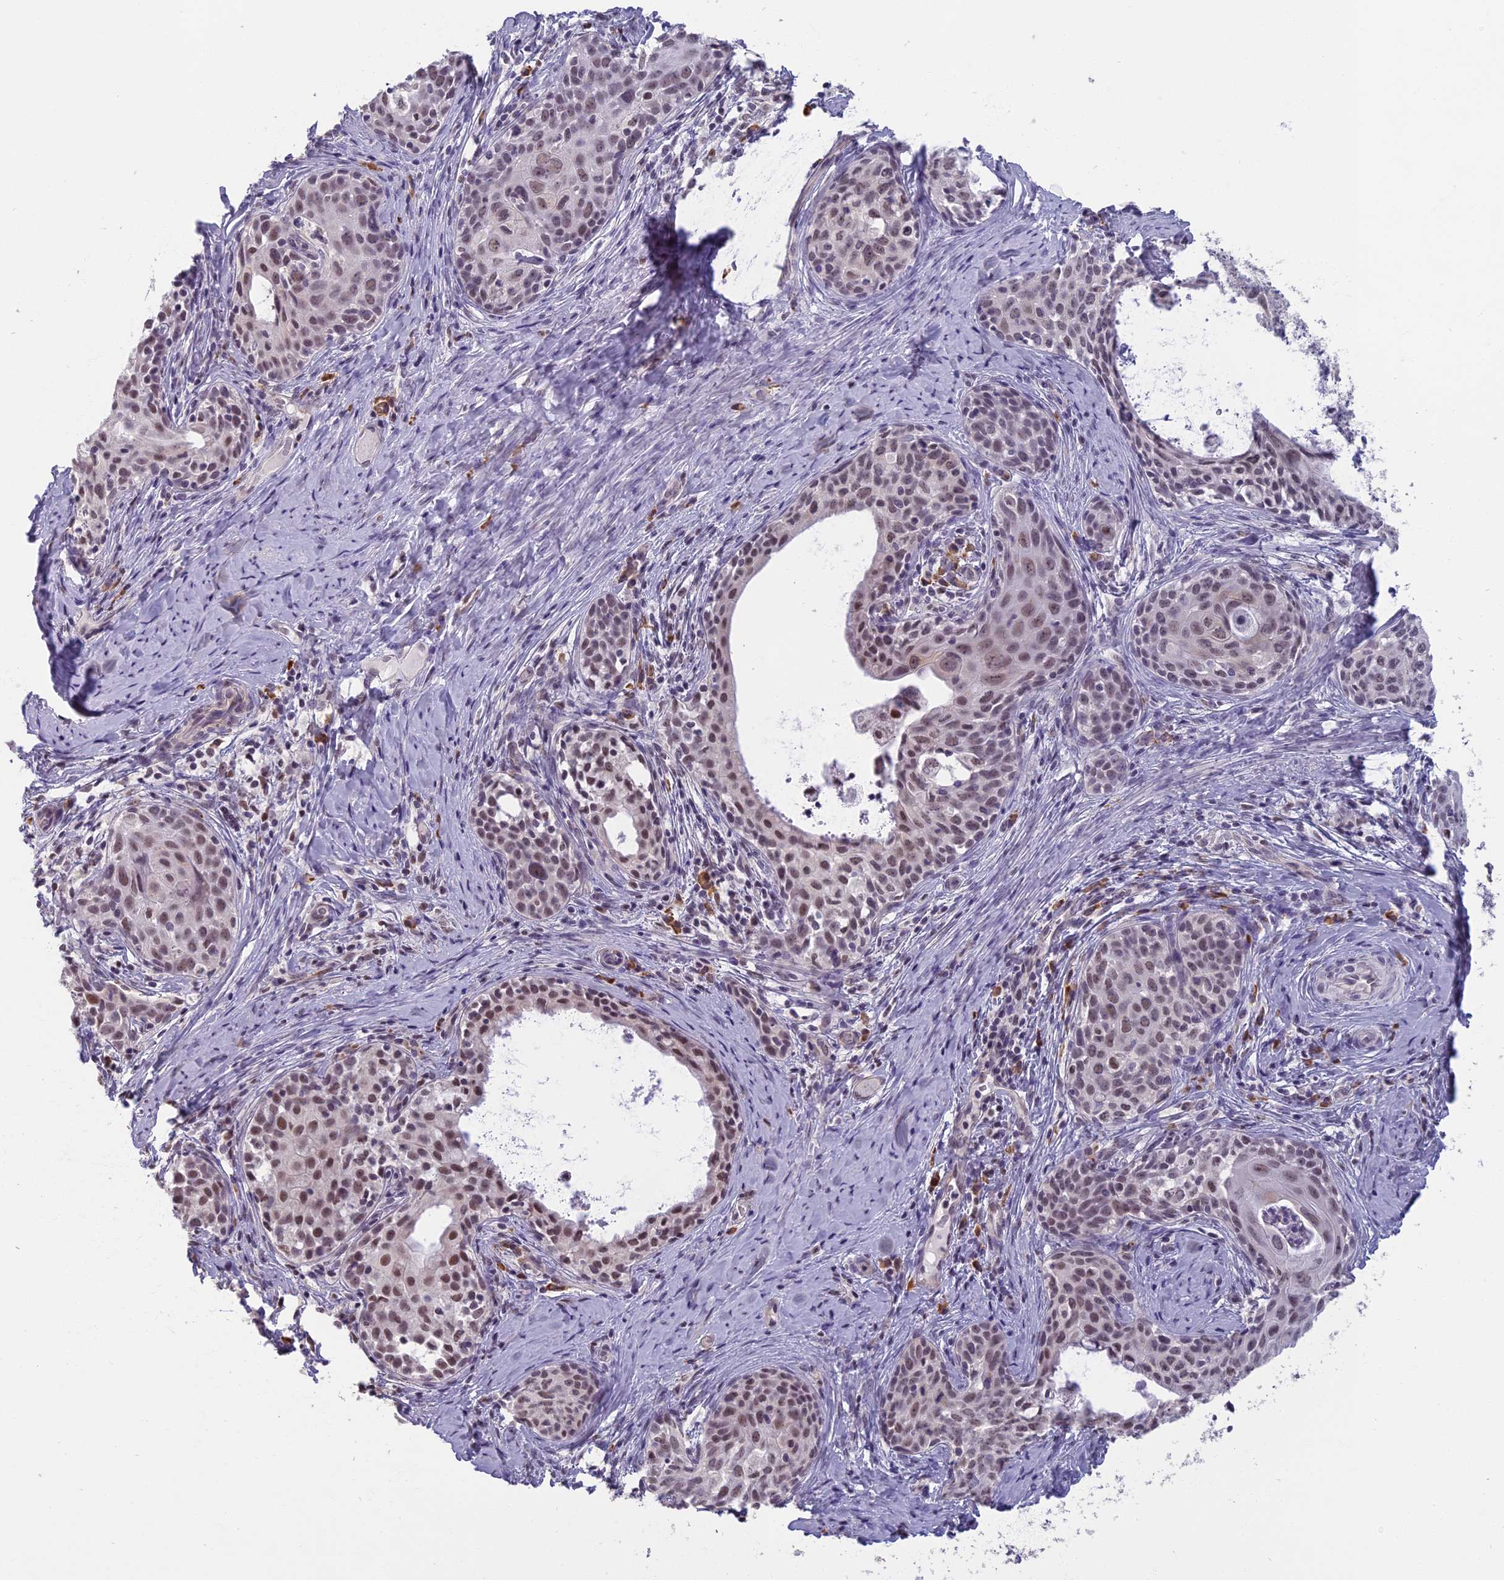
{"staining": {"intensity": "weak", "quantity": ">75%", "location": "nuclear"}, "tissue": "cervical cancer", "cell_type": "Tumor cells", "image_type": "cancer", "snomed": [{"axis": "morphology", "description": "Squamous cell carcinoma, NOS"}, {"axis": "morphology", "description": "Adenocarcinoma, NOS"}, {"axis": "topography", "description": "Cervix"}], "caption": "Cervical squamous cell carcinoma stained for a protein shows weak nuclear positivity in tumor cells.", "gene": "MORF4L1", "patient": {"sex": "female", "age": 52}}